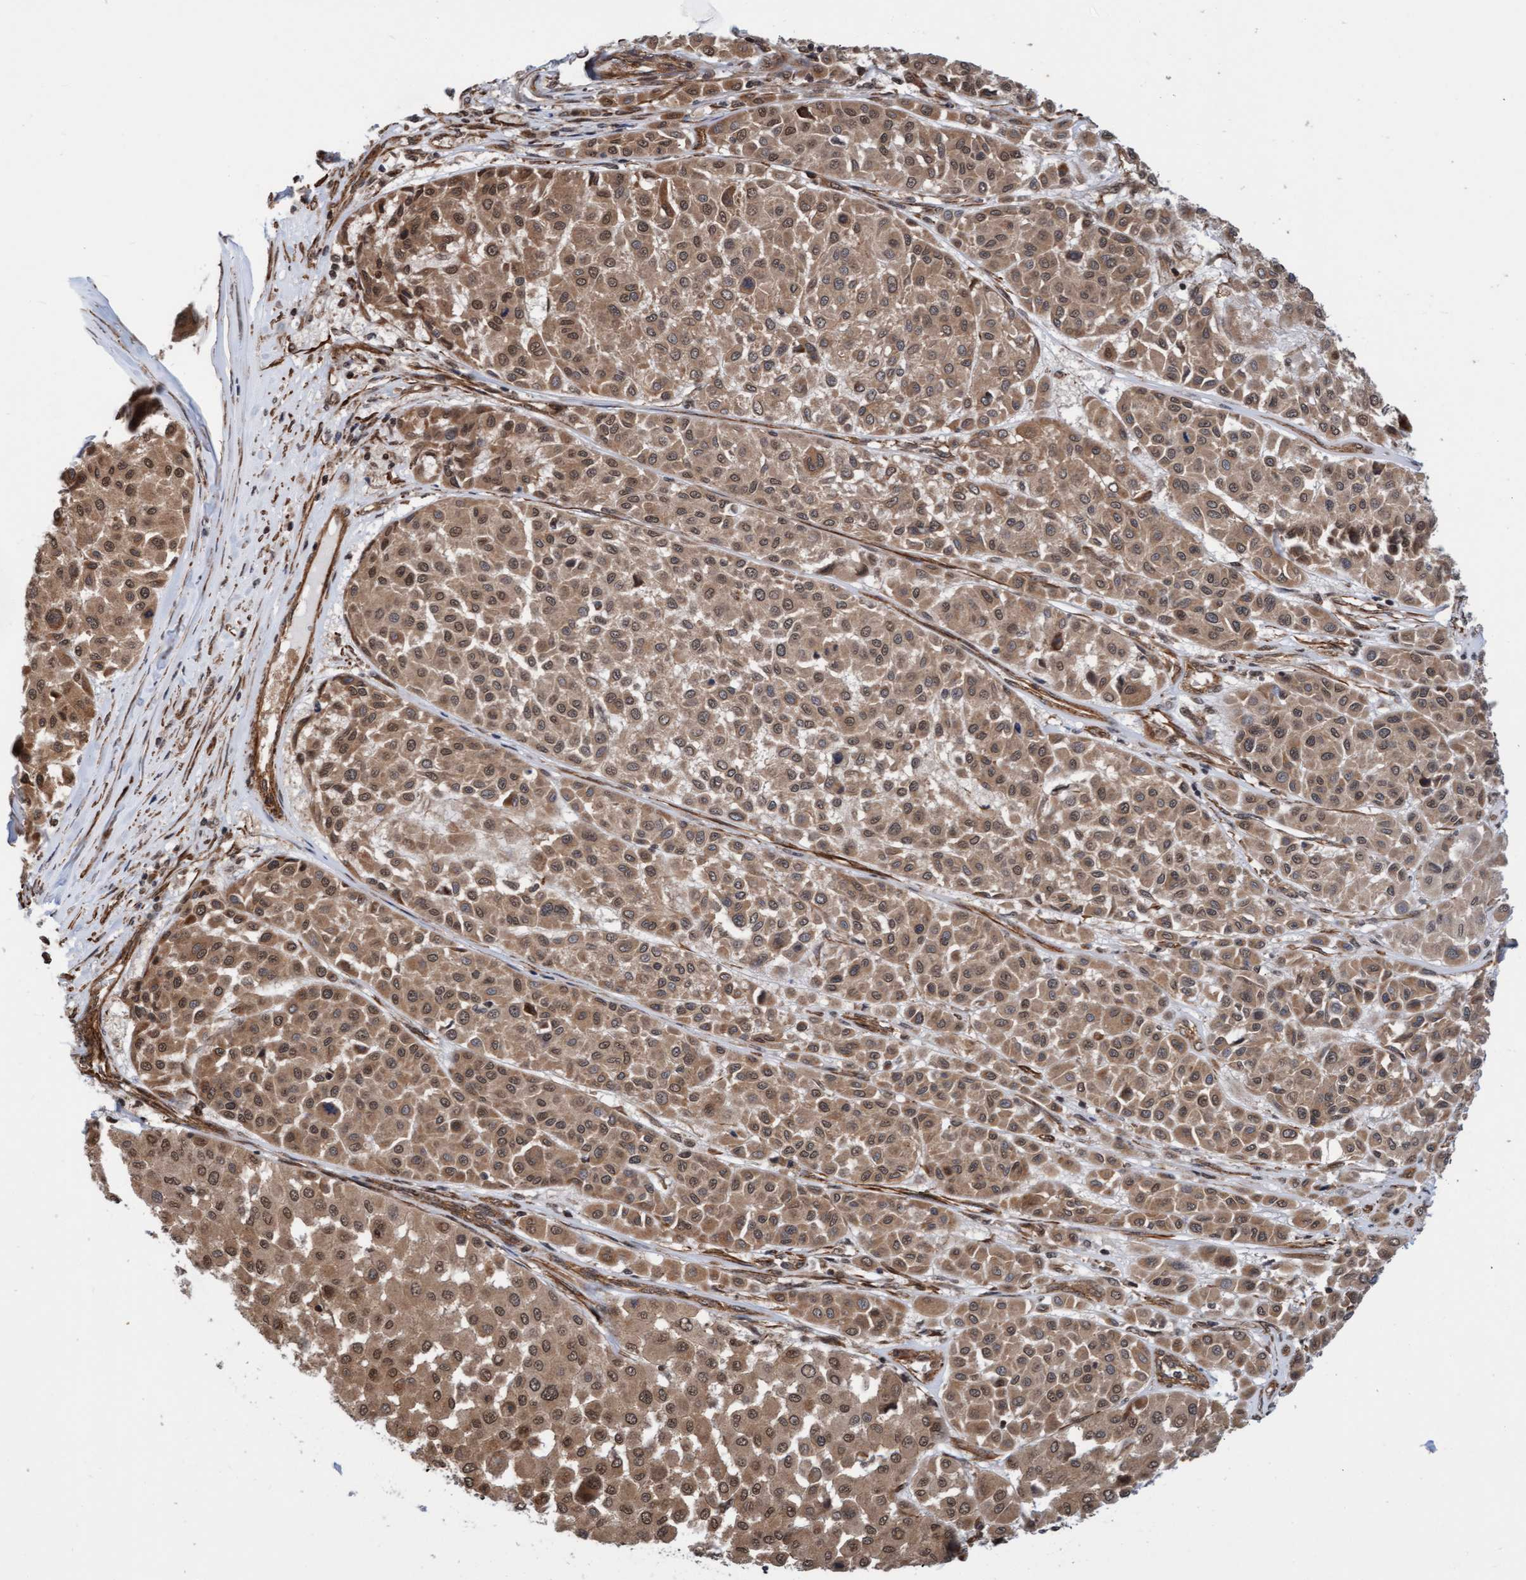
{"staining": {"intensity": "moderate", "quantity": ">75%", "location": "cytoplasmic/membranous,nuclear"}, "tissue": "melanoma", "cell_type": "Tumor cells", "image_type": "cancer", "snomed": [{"axis": "morphology", "description": "Malignant melanoma, Metastatic site"}, {"axis": "topography", "description": "Soft tissue"}], "caption": "Immunohistochemistry (IHC) of human malignant melanoma (metastatic site) demonstrates medium levels of moderate cytoplasmic/membranous and nuclear staining in approximately >75% of tumor cells.", "gene": "STXBP4", "patient": {"sex": "male", "age": 41}}